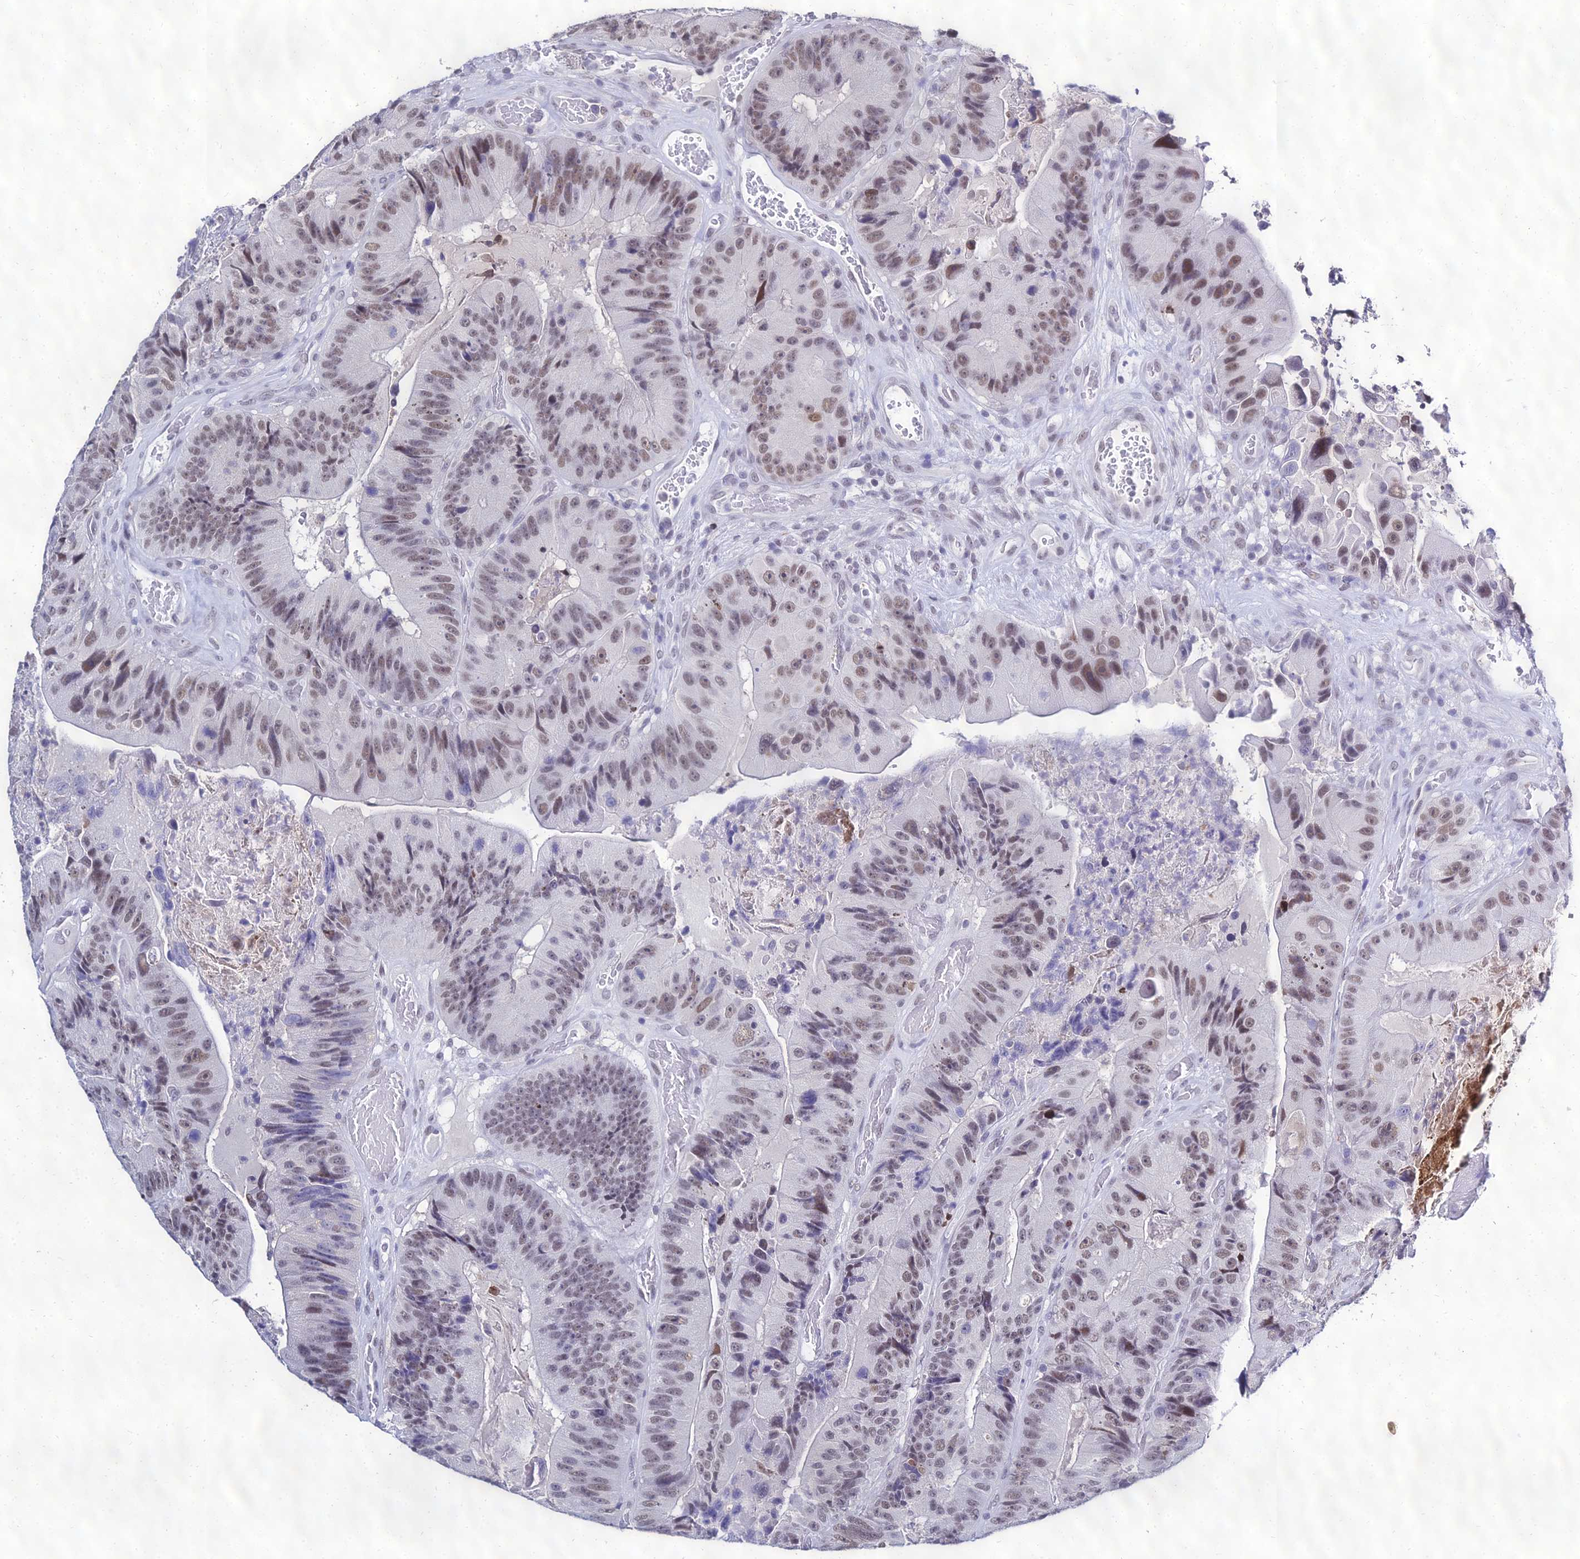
{"staining": {"intensity": "moderate", "quantity": "25%-75%", "location": "nuclear"}, "tissue": "colorectal cancer", "cell_type": "Tumor cells", "image_type": "cancer", "snomed": [{"axis": "morphology", "description": "Adenocarcinoma, NOS"}, {"axis": "topography", "description": "Colon"}], "caption": "Brown immunohistochemical staining in adenocarcinoma (colorectal) shows moderate nuclear staining in approximately 25%-75% of tumor cells.", "gene": "PPP4R2", "patient": {"sex": "female", "age": 86}}